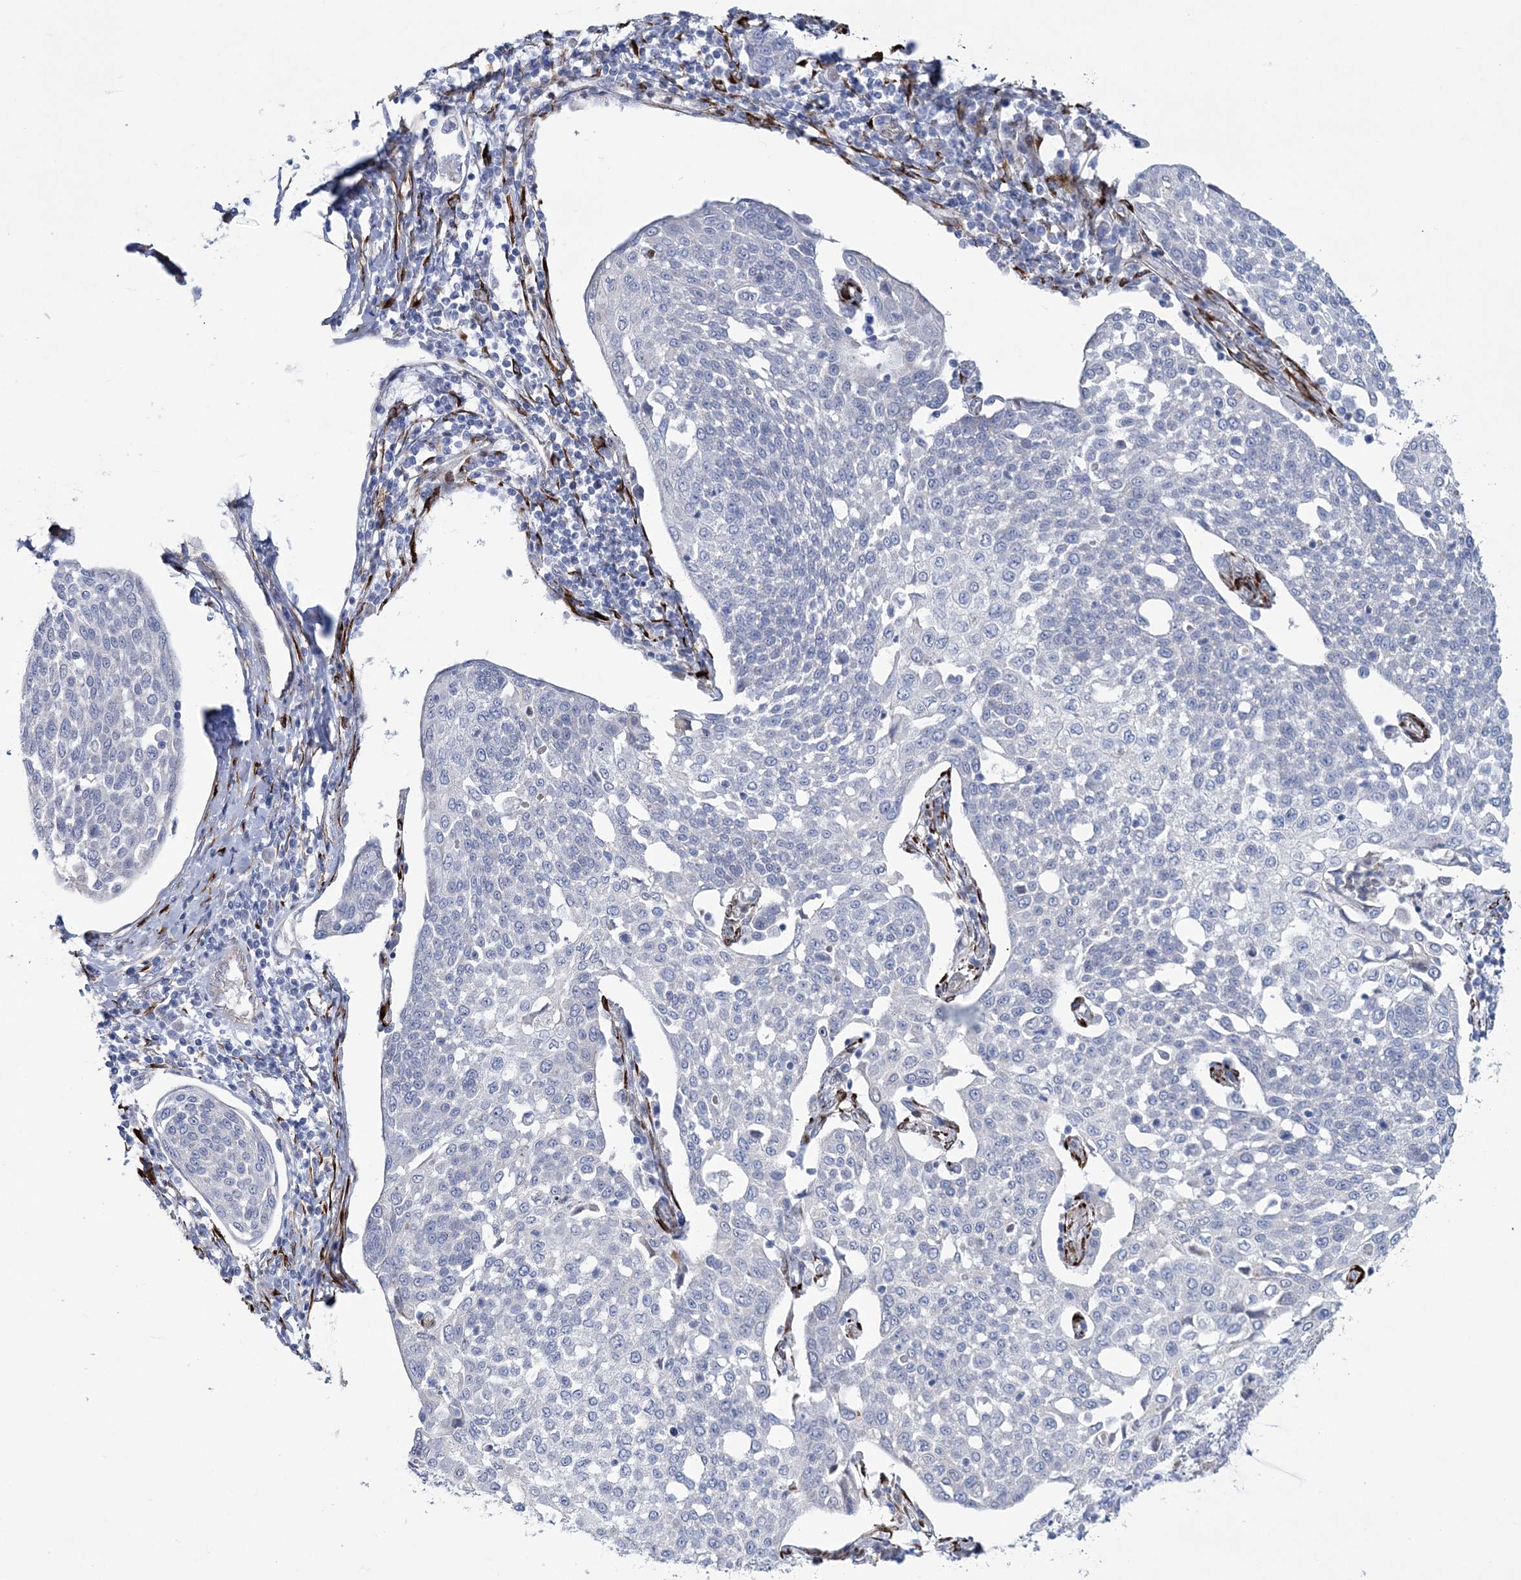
{"staining": {"intensity": "negative", "quantity": "none", "location": "none"}, "tissue": "cervical cancer", "cell_type": "Tumor cells", "image_type": "cancer", "snomed": [{"axis": "morphology", "description": "Squamous cell carcinoma, NOS"}, {"axis": "topography", "description": "Cervix"}], "caption": "An IHC photomicrograph of squamous cell carcinoma (cervical) is shown. There is no staining in tumor cells of squamous cell carcinoma (cervical).", "gene": "RAB11FIP5", "patient": {"sex": "female", "age": 34}}